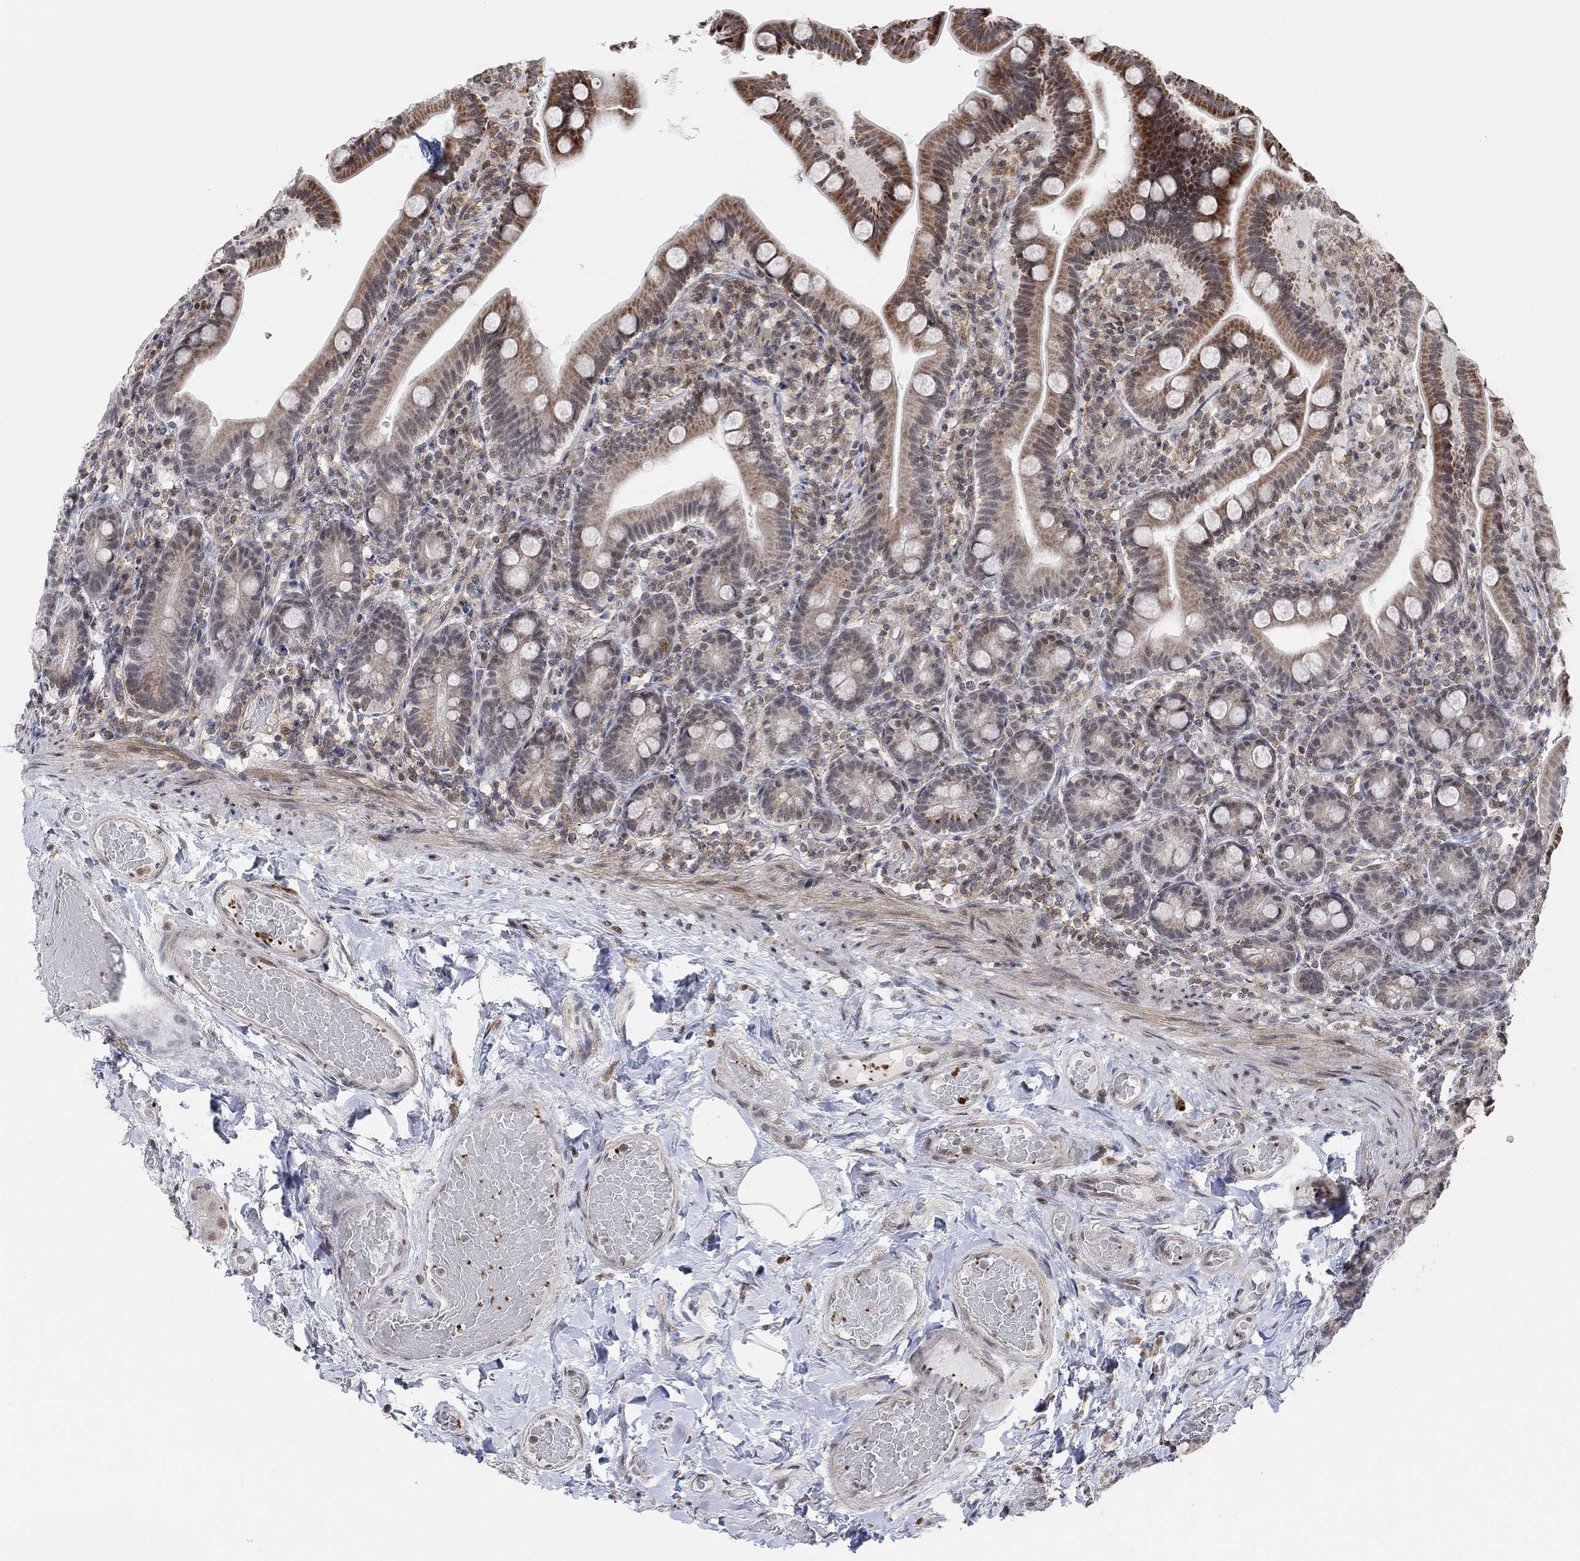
{"staining": {"intensity": "moderate", "quantity": ">75%", "location": "cytoplasmic/membranous"}, "tissue": "small intestine", "cell_type": "Glandular cells", "image_type": "normal", "snomed": [{"axis": "morphology", "description": "Normal tissue, NOS"}, {"axis": "topography", "description": "Small intestine"}], "caption": "Protein positivity by immunohistochemistry exhibits moderate cytoplasmic/membranous expression in approximately >75% of glandular cells in unremarkable small intestine.", "gene": "PWWP2B", "patient": {"sex": "male", "age": 66}}